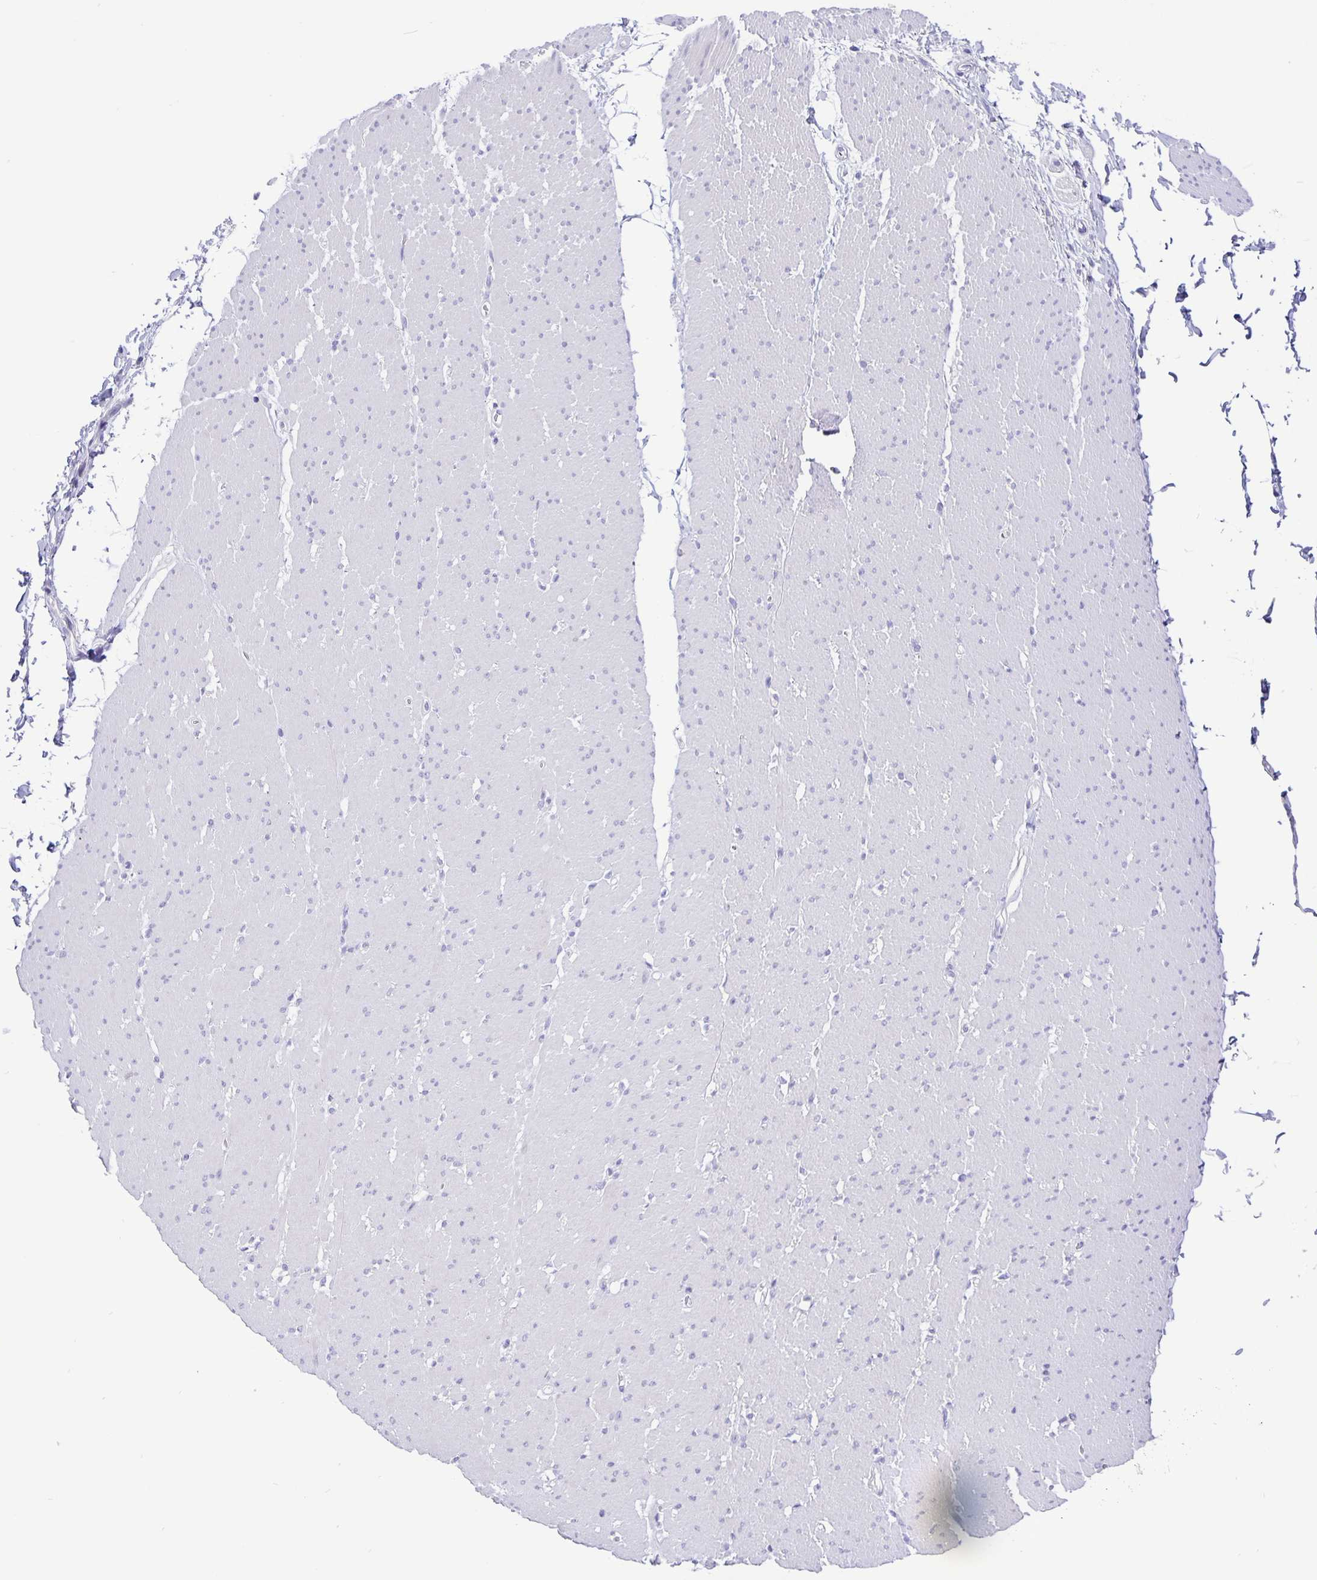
{"staining": {"intensity": "negative", "quantity": "none", "location": "none"}, "tissue": "smooth muscle", "cell_type": "Smooth muscle cells", "image_type": "normal", "snomed": [{"axis": "morphology", "description": "Normal tissue, NOS"}, {"axis": "topography", "description": "Smooth muscle"}, {"axis": "topography", "description": "Rectum"}], "caption": "Protein analysis of normal smooth muscle exhibits no significant positivity in smooth muscle cells. (Brightfield microscopy of DAB immunohistochemistry at high magnification).", "gene": "ERMN", "patient": {"sex": "male", "age": 53}}